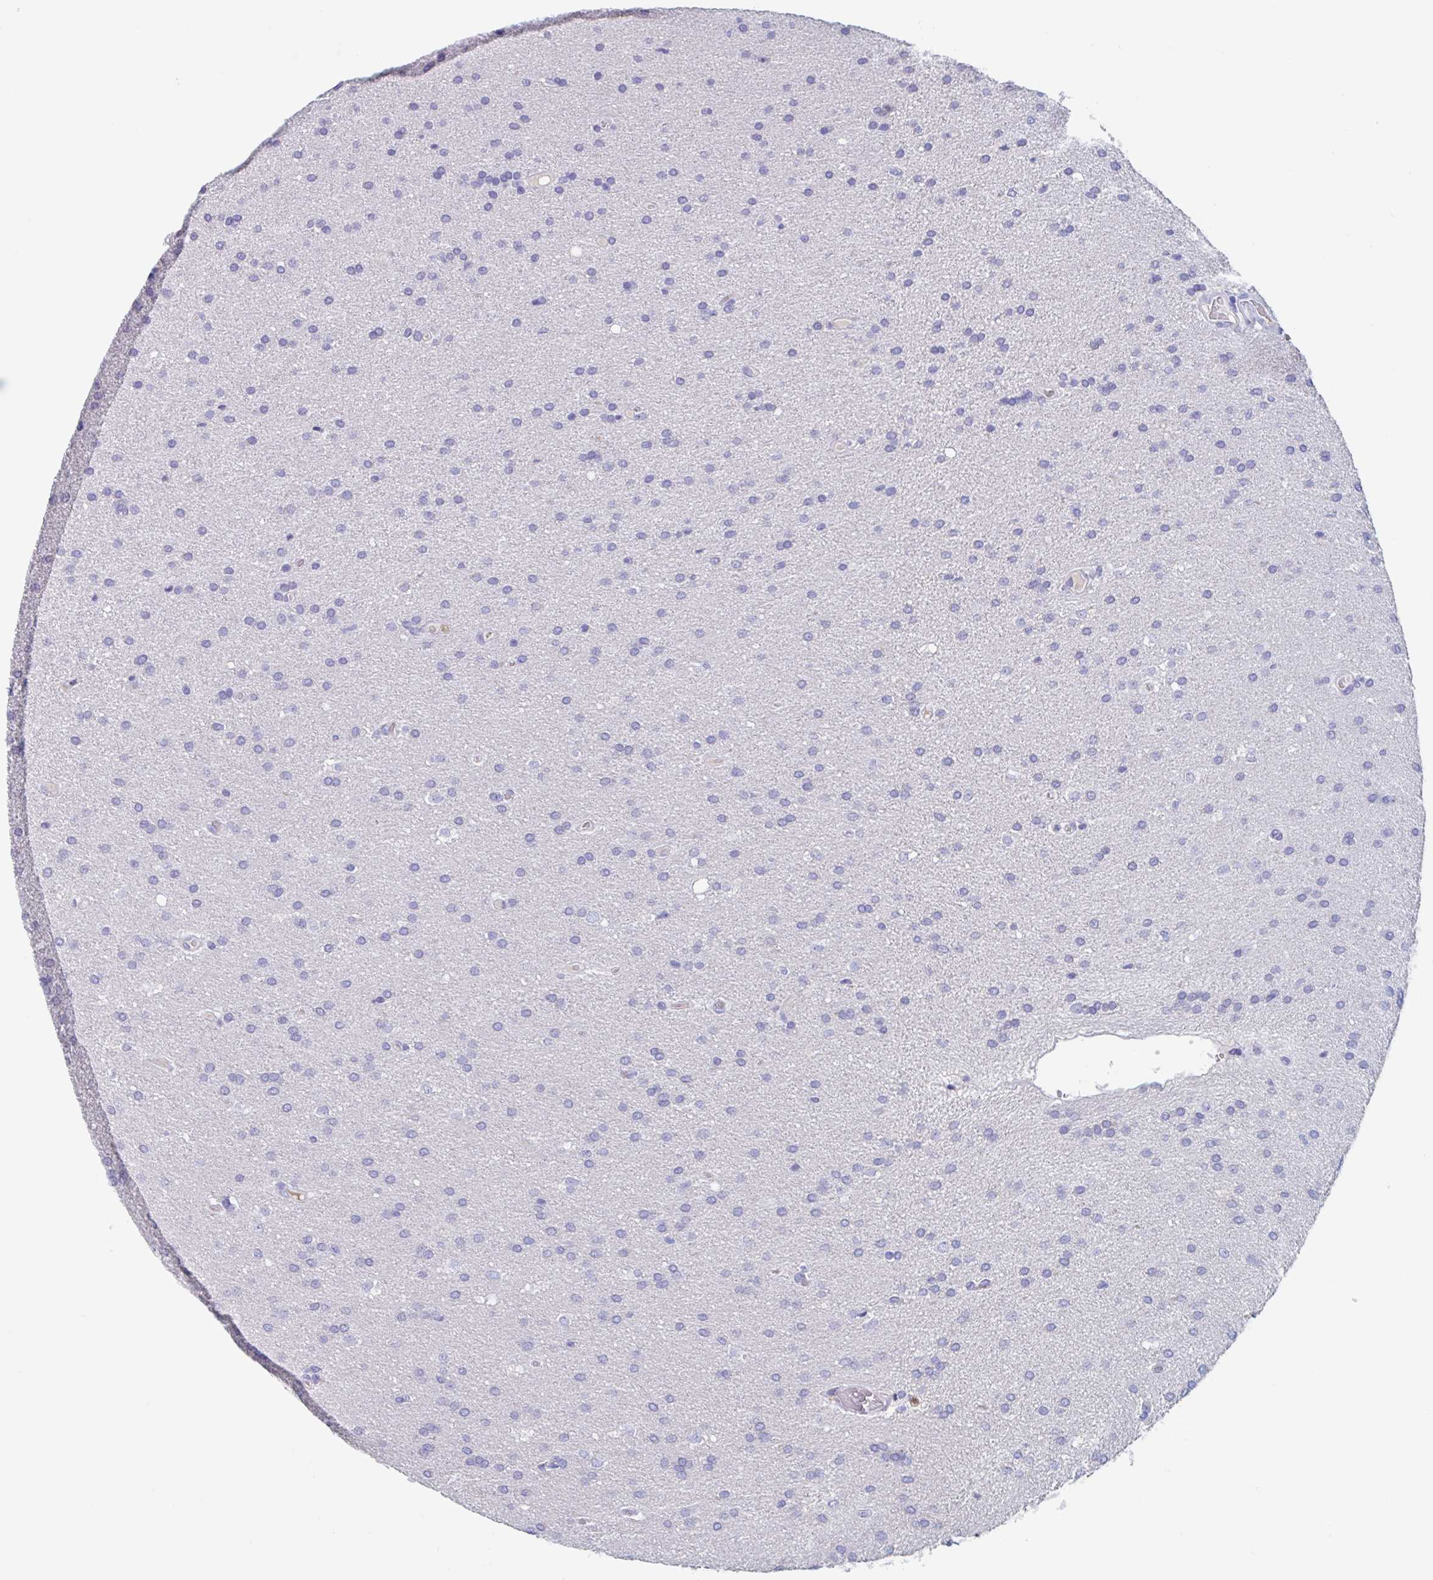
{"staining": {"intensity": "negative", "quantity": "none", "location": "none"}, "tissue": "glioma", "cell_type": "Tumor cells", "image_type": "cancer", "snomed": [{"axis": "morphology", "description": "Glioma, malignant, Low grade"}, {"axis": "topography", "description": "Brain"}], "caption": "Immunohistochemistry image of glioma stained for a protein (brown), which displays no staining in tumor cells. Brightfield microscopy of immunohistochemistry stained with DAB (3,3'-diaminobenzidine) (brown) and hematoxylin (blue), captured at high magnification.", "gene": "ZNHIT2", "patient": {"sex": "female", "age": 54}}